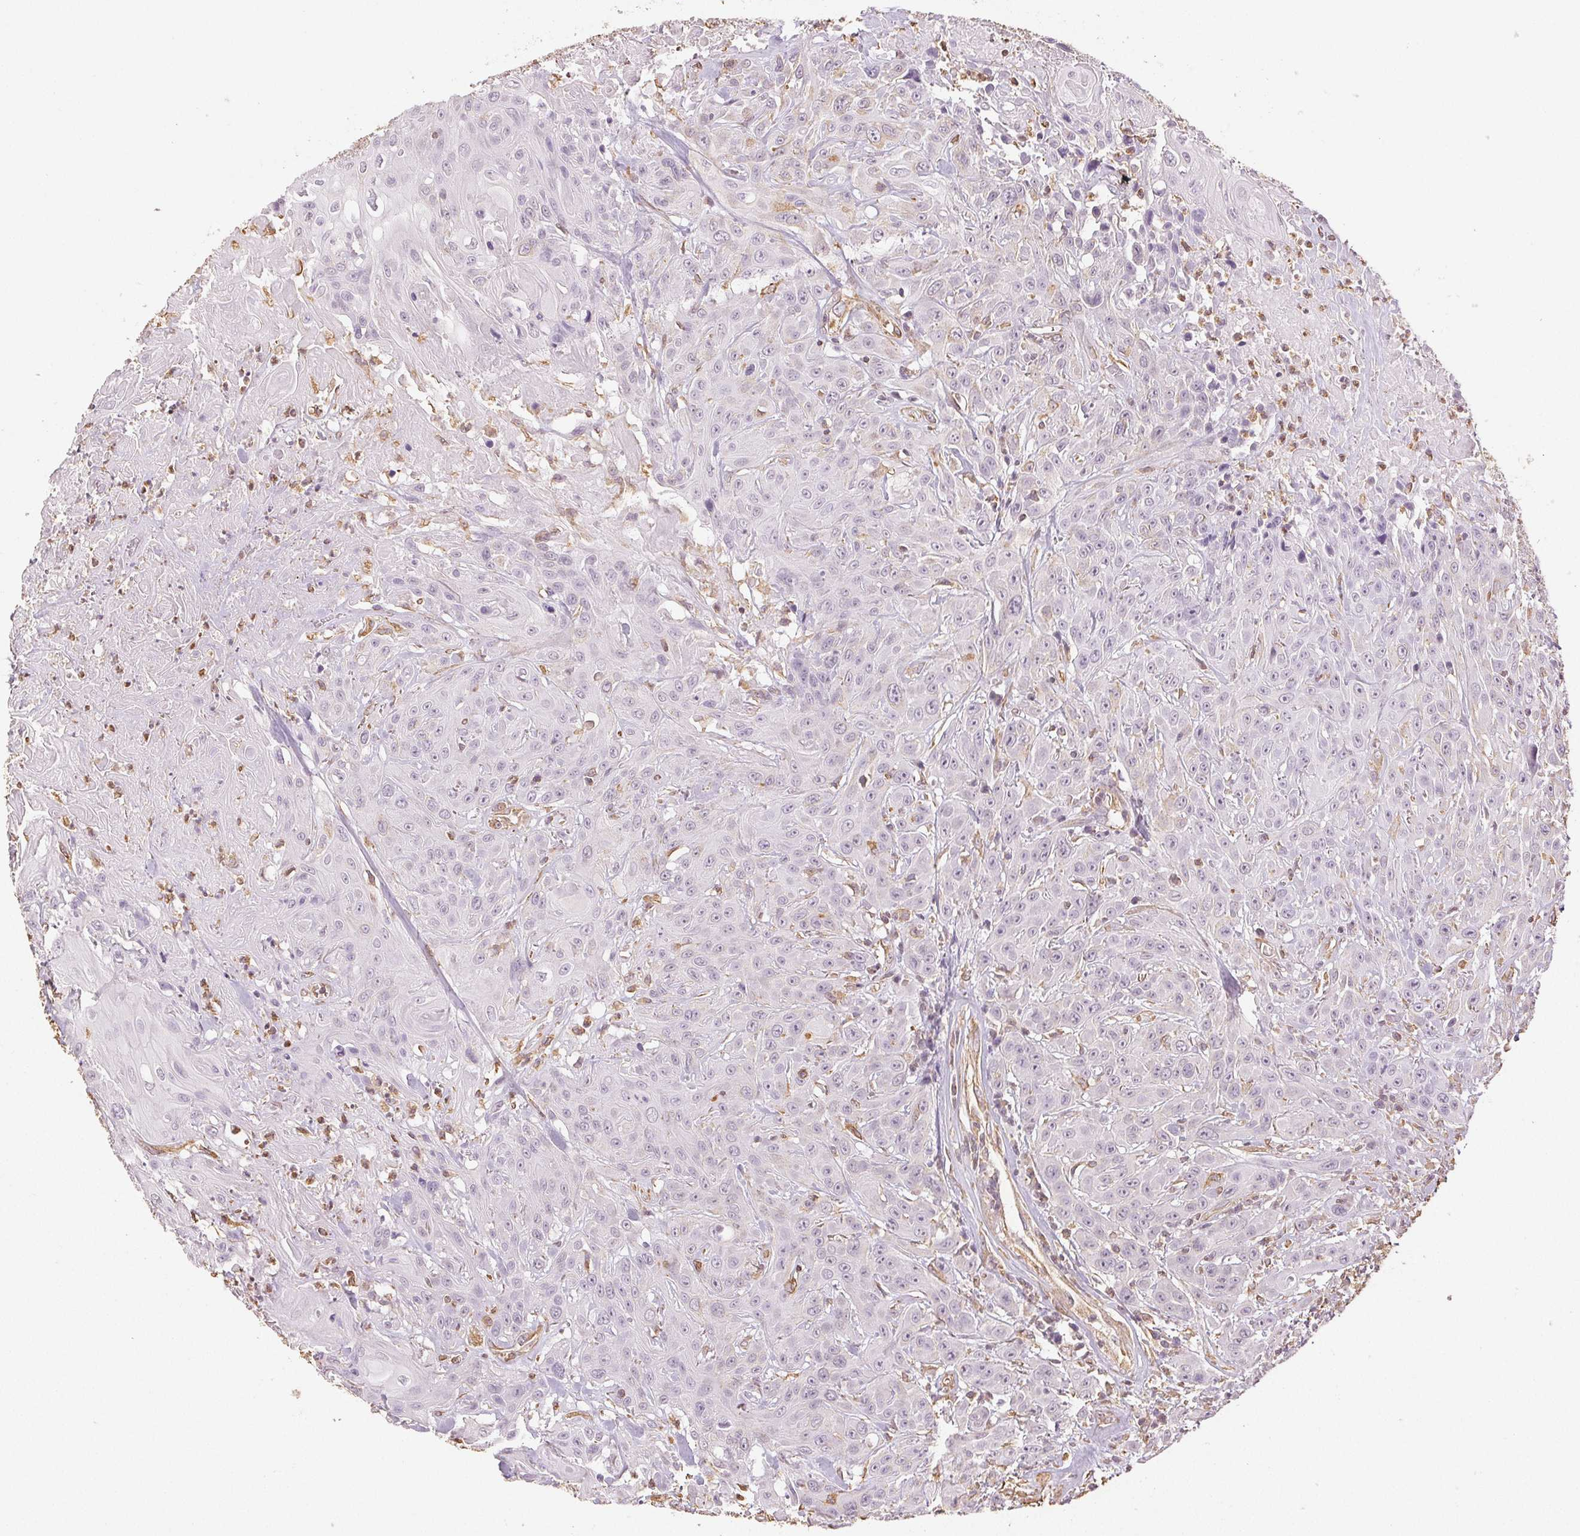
{"staining": {"intensity": "negative", "quantity": "none", "location": "none"}, "tissue": "head and neck cancer", "cell_type": "Tumor cells", "image_type": "cancer", "snomed": [{"axis": "morphology", "description": "Squamous cell carcinoma, NOS"}, {"axis": "topography", "description": "Skin"}, {"axis": "topography", "description": "Head-Neck"}], "caption": "IHC micrograph of neoplastic tissue: human head and neck cancer stained with DAB (3,3'-diaminobenzidine) displays no significant protein expression in tumor cells.", "gene": "COL7A1", "patient": {"sex": "male", "age": 80}}